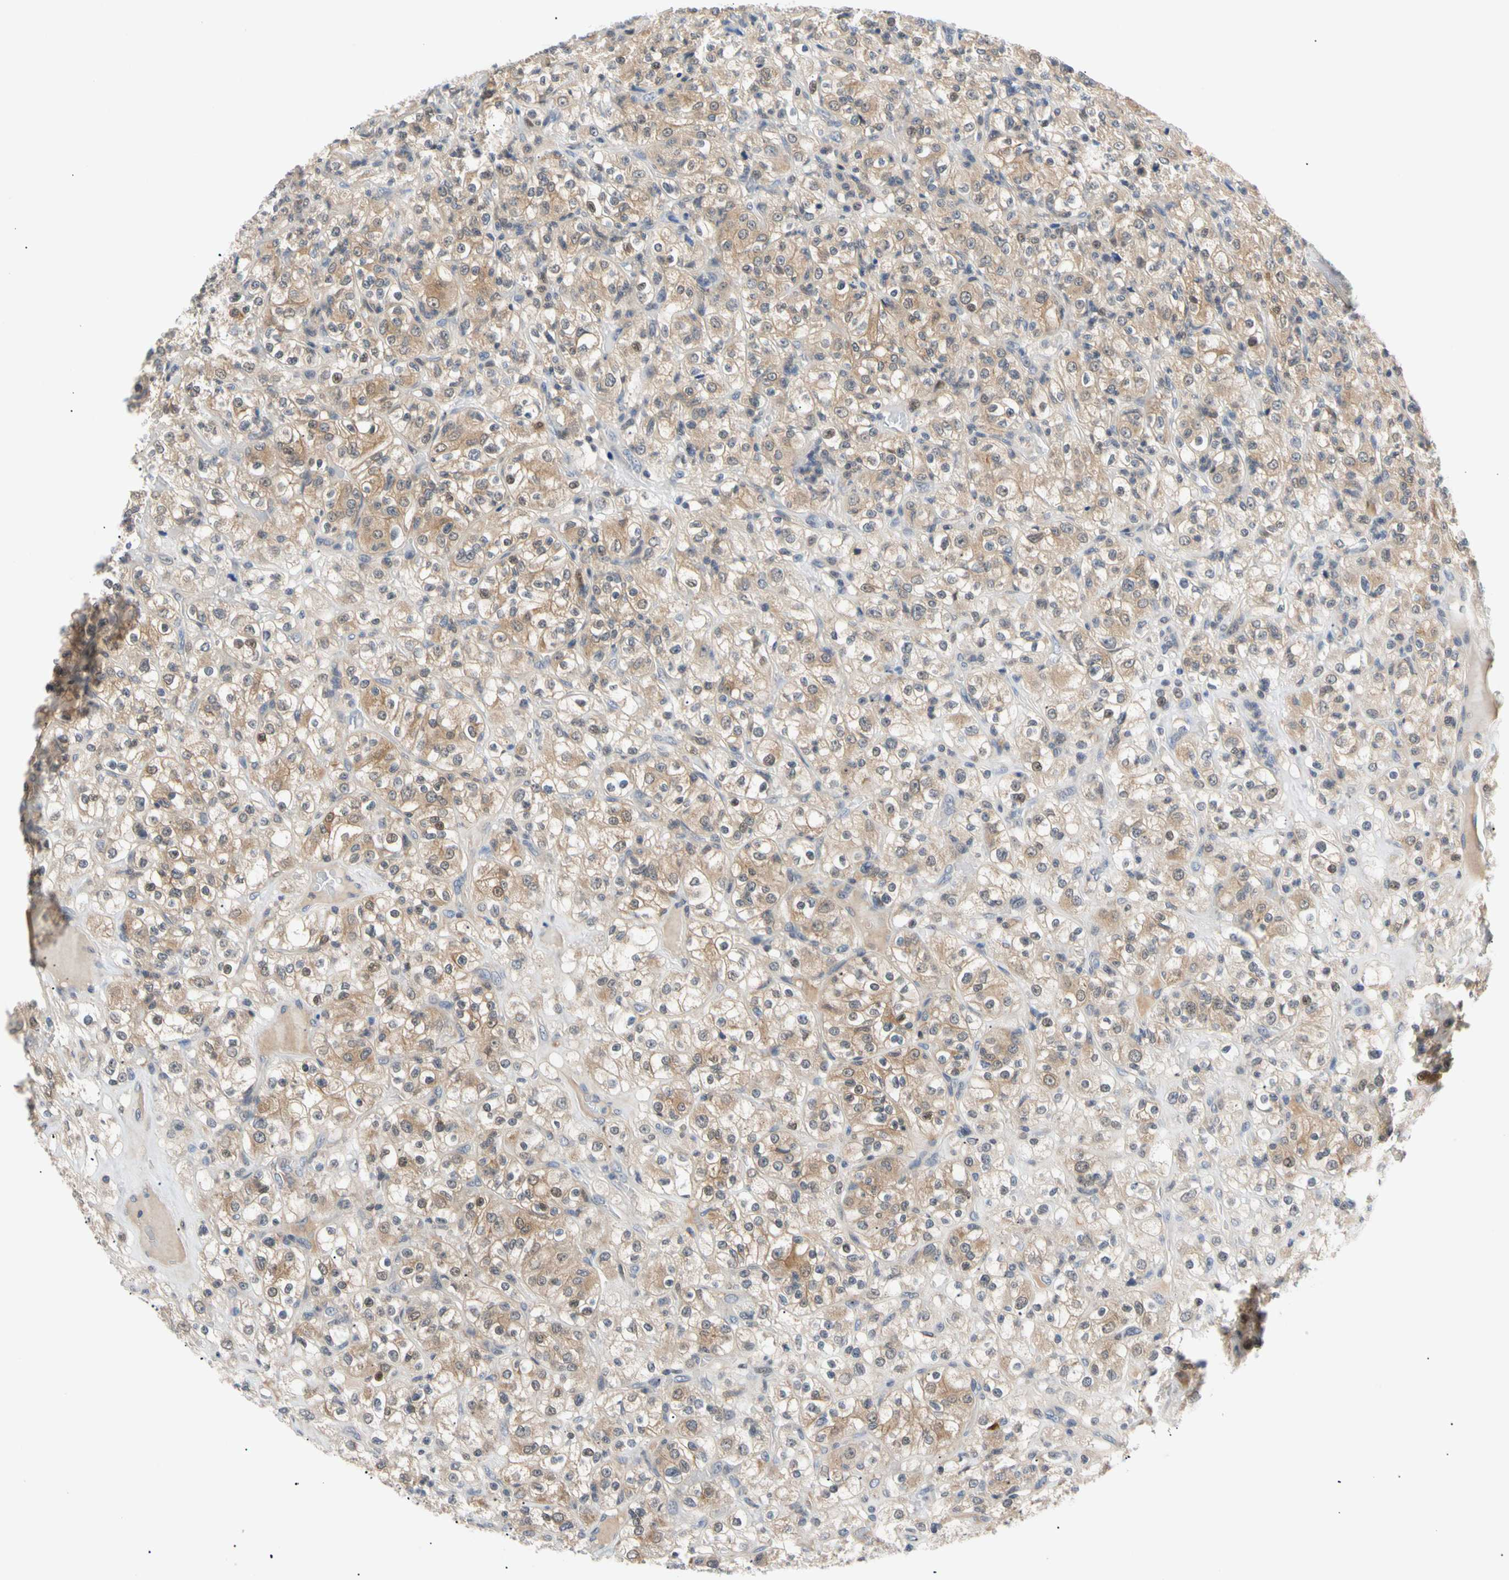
{"staining": {"intensity": "weak", "quantity": "25%-75%", "location": "cytoplasmic/membranous"}, "tissue": "renal cancer", "cell_type": "Tumor cells", "image_type": "cancer", "snomed": [{"axis": "morphology", "description": "Normal tissue, NOS"}, {"axis": "morphology", "description": "Adenocarcinoma, NOS"}, {"axis": "topography", "description": "Kidney"}], "caption": "The photomicrograph shows staining of renal cancer (adenocarcinoma), revealing weak cytoplasmic/membranous protein positivity (brown color) within tumor cells.", "gene": "SEC23B", "patient": {"sex": "female", "age": 72}}